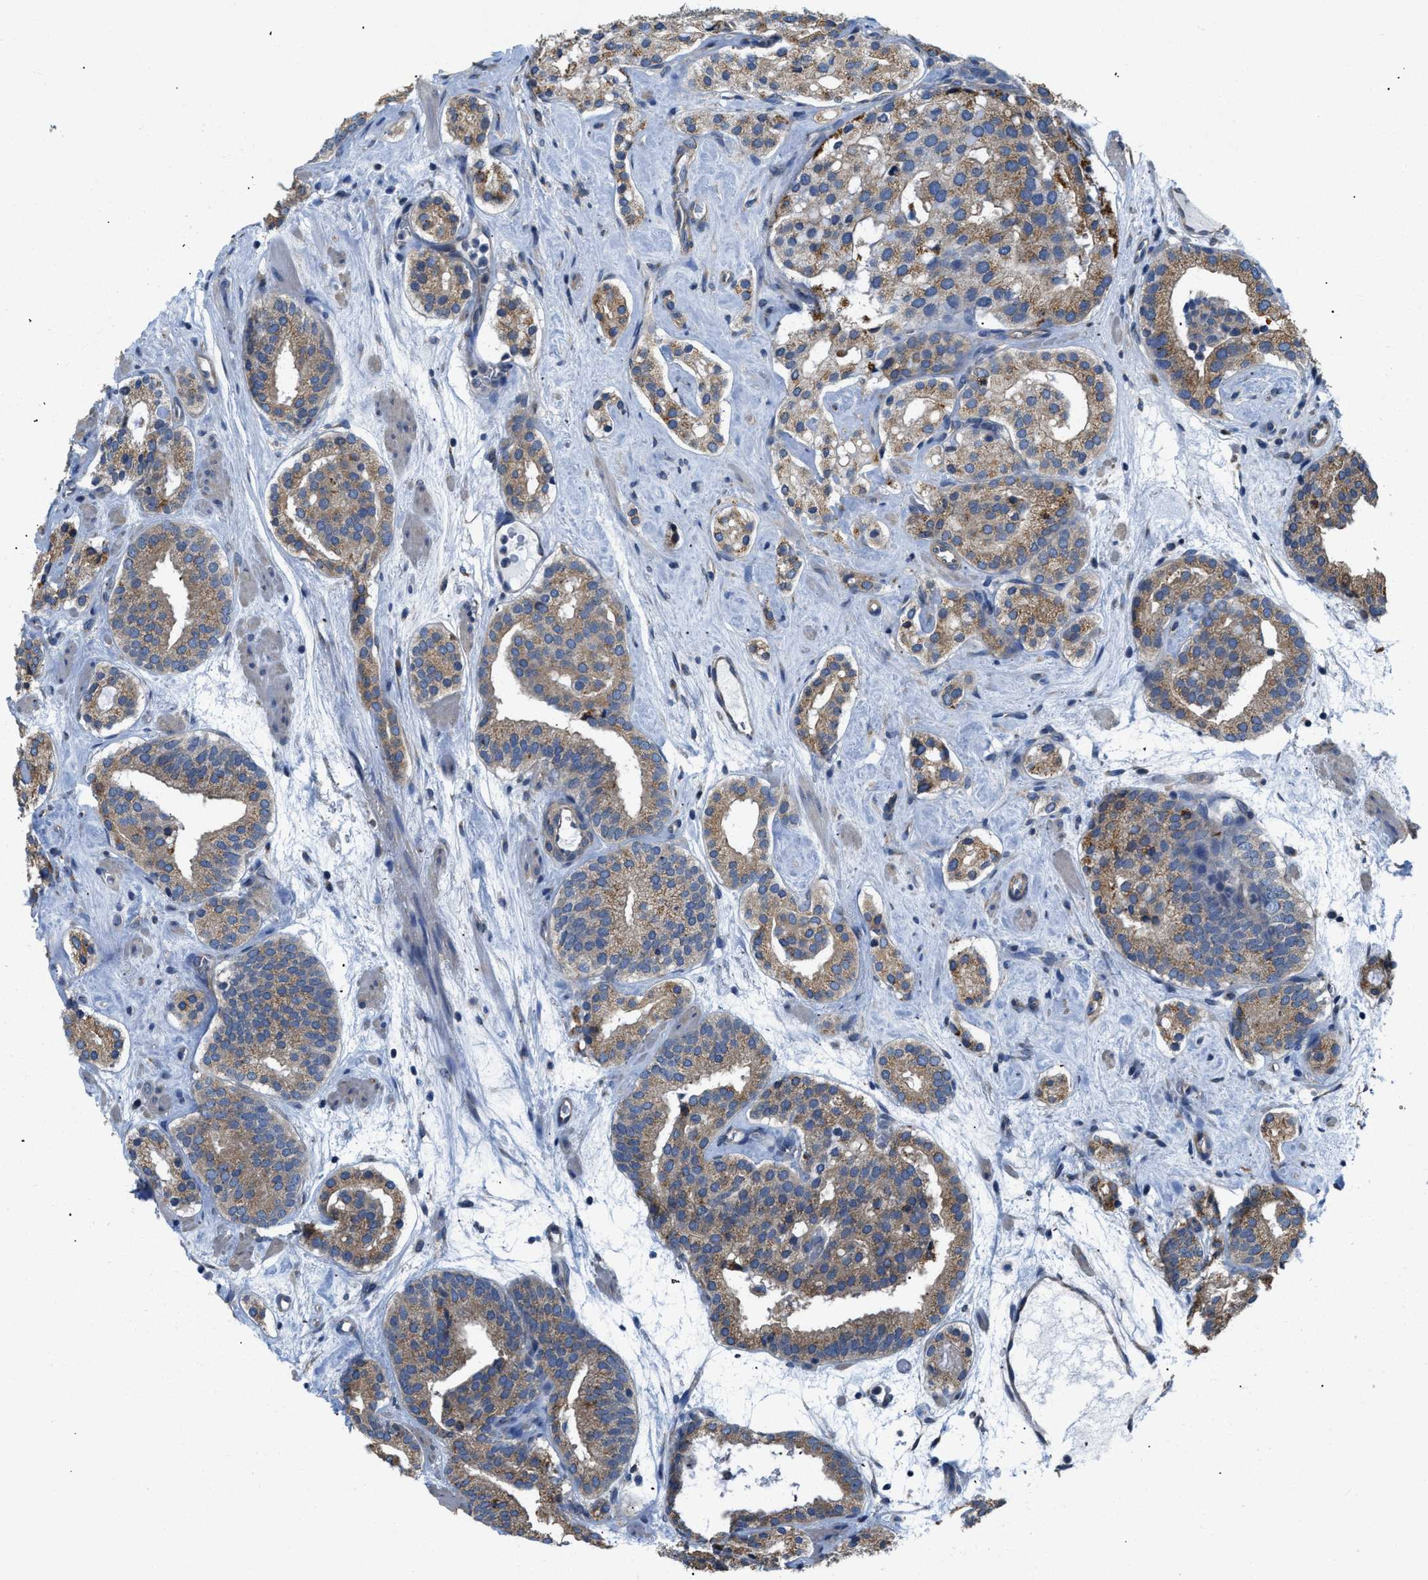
{"staining": {"intensity": "moderate", "quantity": ">75%", "location": "cytoplasmic/membranous"}, "tissue": "prostate cancer", "cell_type": "Tumor cells", "image_type": "cancer", "snomed": [{"axis": "morphology", "description": "Adenocarcinoma, Low grade"}, {"axis": "topography", "description": "Prostate"}], "caption": "Prostate cancer stained for a protein displays moderate cytoplasmic/membranous positivity in tumor cells. (DAB (3,3'-diaminobenzidine) IHC, brown staining for protein, blue staining for nuclei).", "gene": "CEP128", "patient": {"sex": "male", "age": 69}}